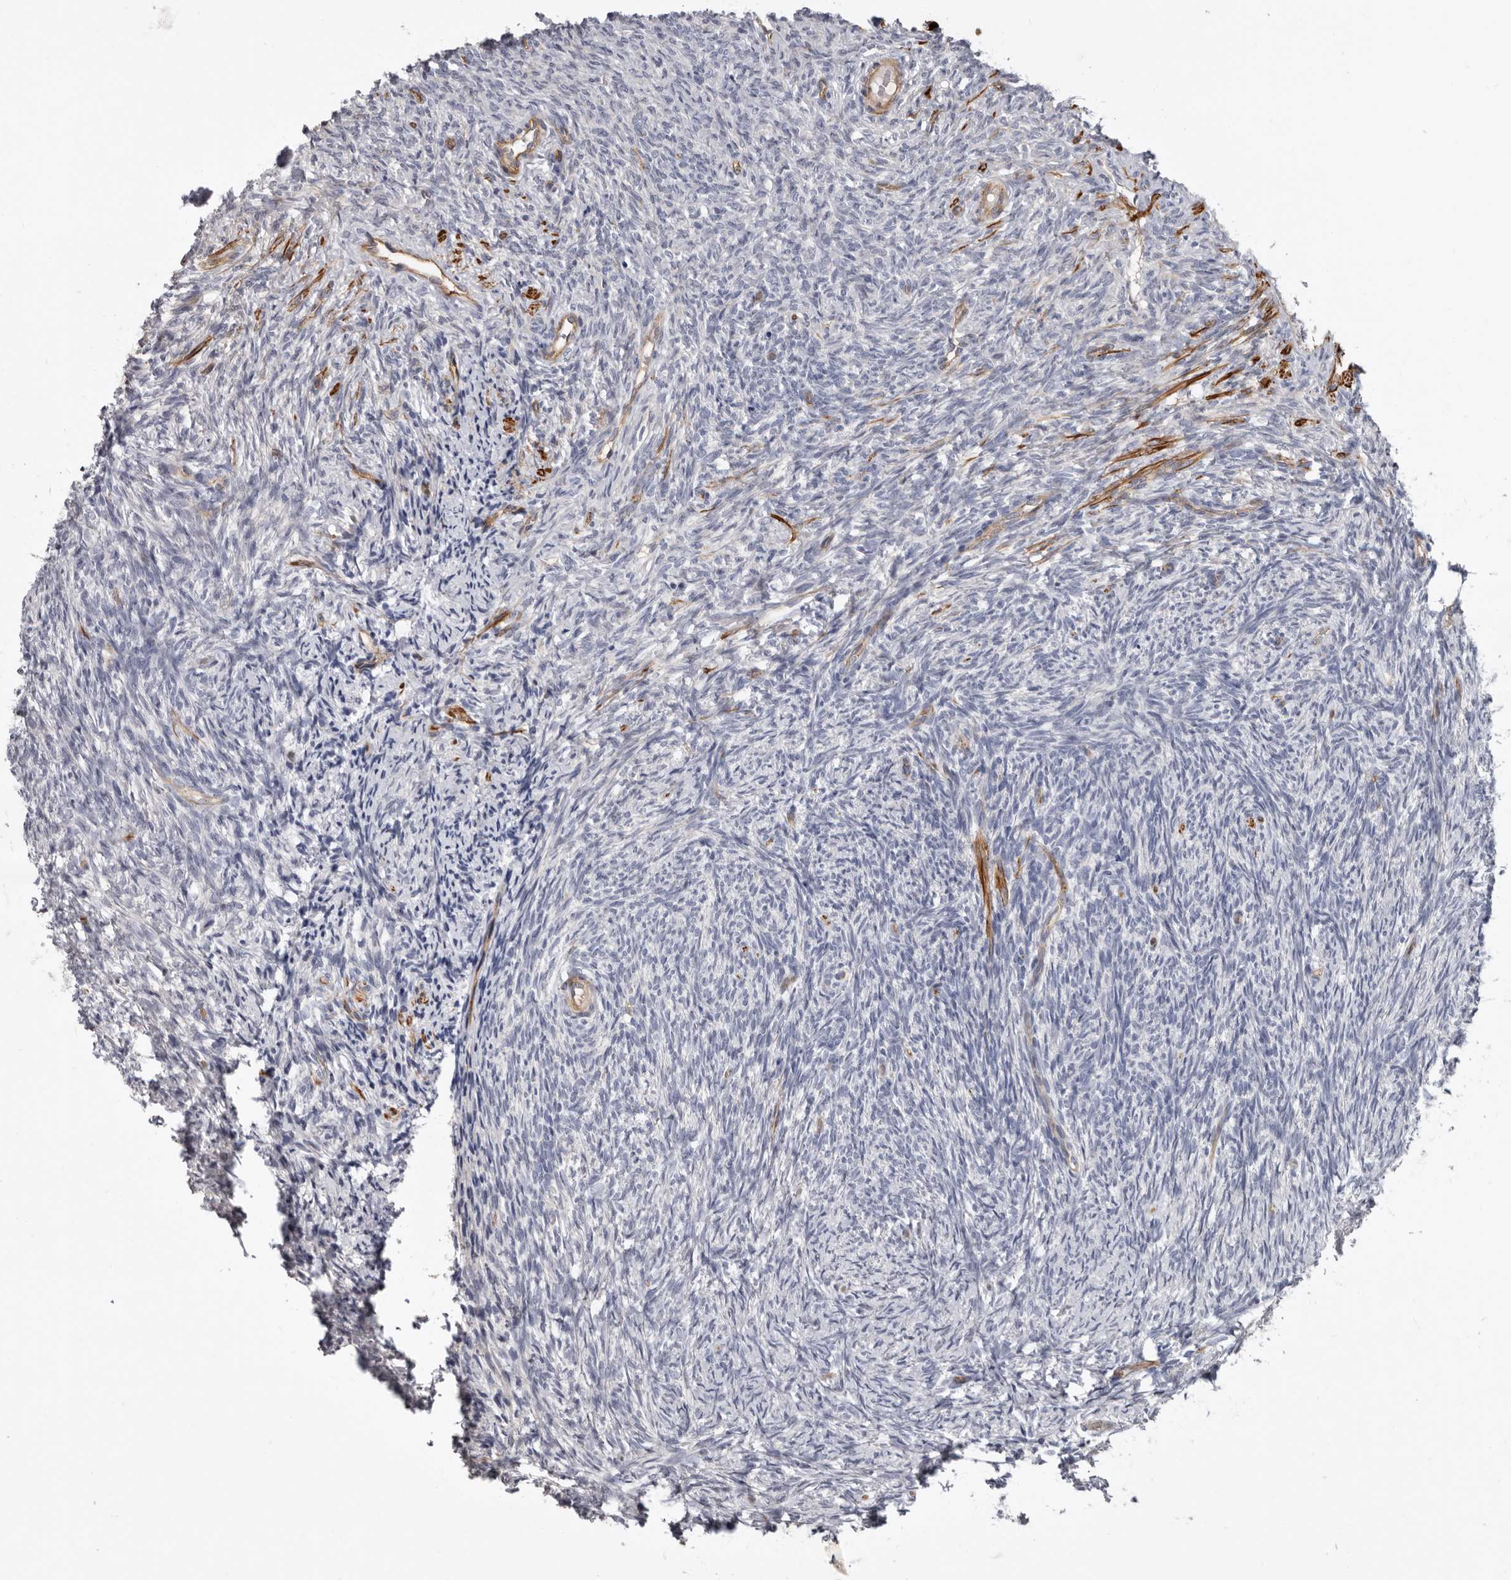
{"staining": {"intensity": "negative", "quantity": "none", "location": "none"}, "tissue": "ovary", "cell_type": "Ovarian stroma cells", "image_type": "normal", "snomed": [{"axis": "morphology", "description": "Normal tissue, NOS"}, {"axis": "topography", "description": "Ovary"}], "caption": "IHC histopathology image of normal ovary: ovary stained with DAB (3,3'-diaminobenzidine) exhibits no significant protein expression in ovarian stroma cells.", "gene": "ADGRL4", "patient": {"sex": "female", "age": 41}}